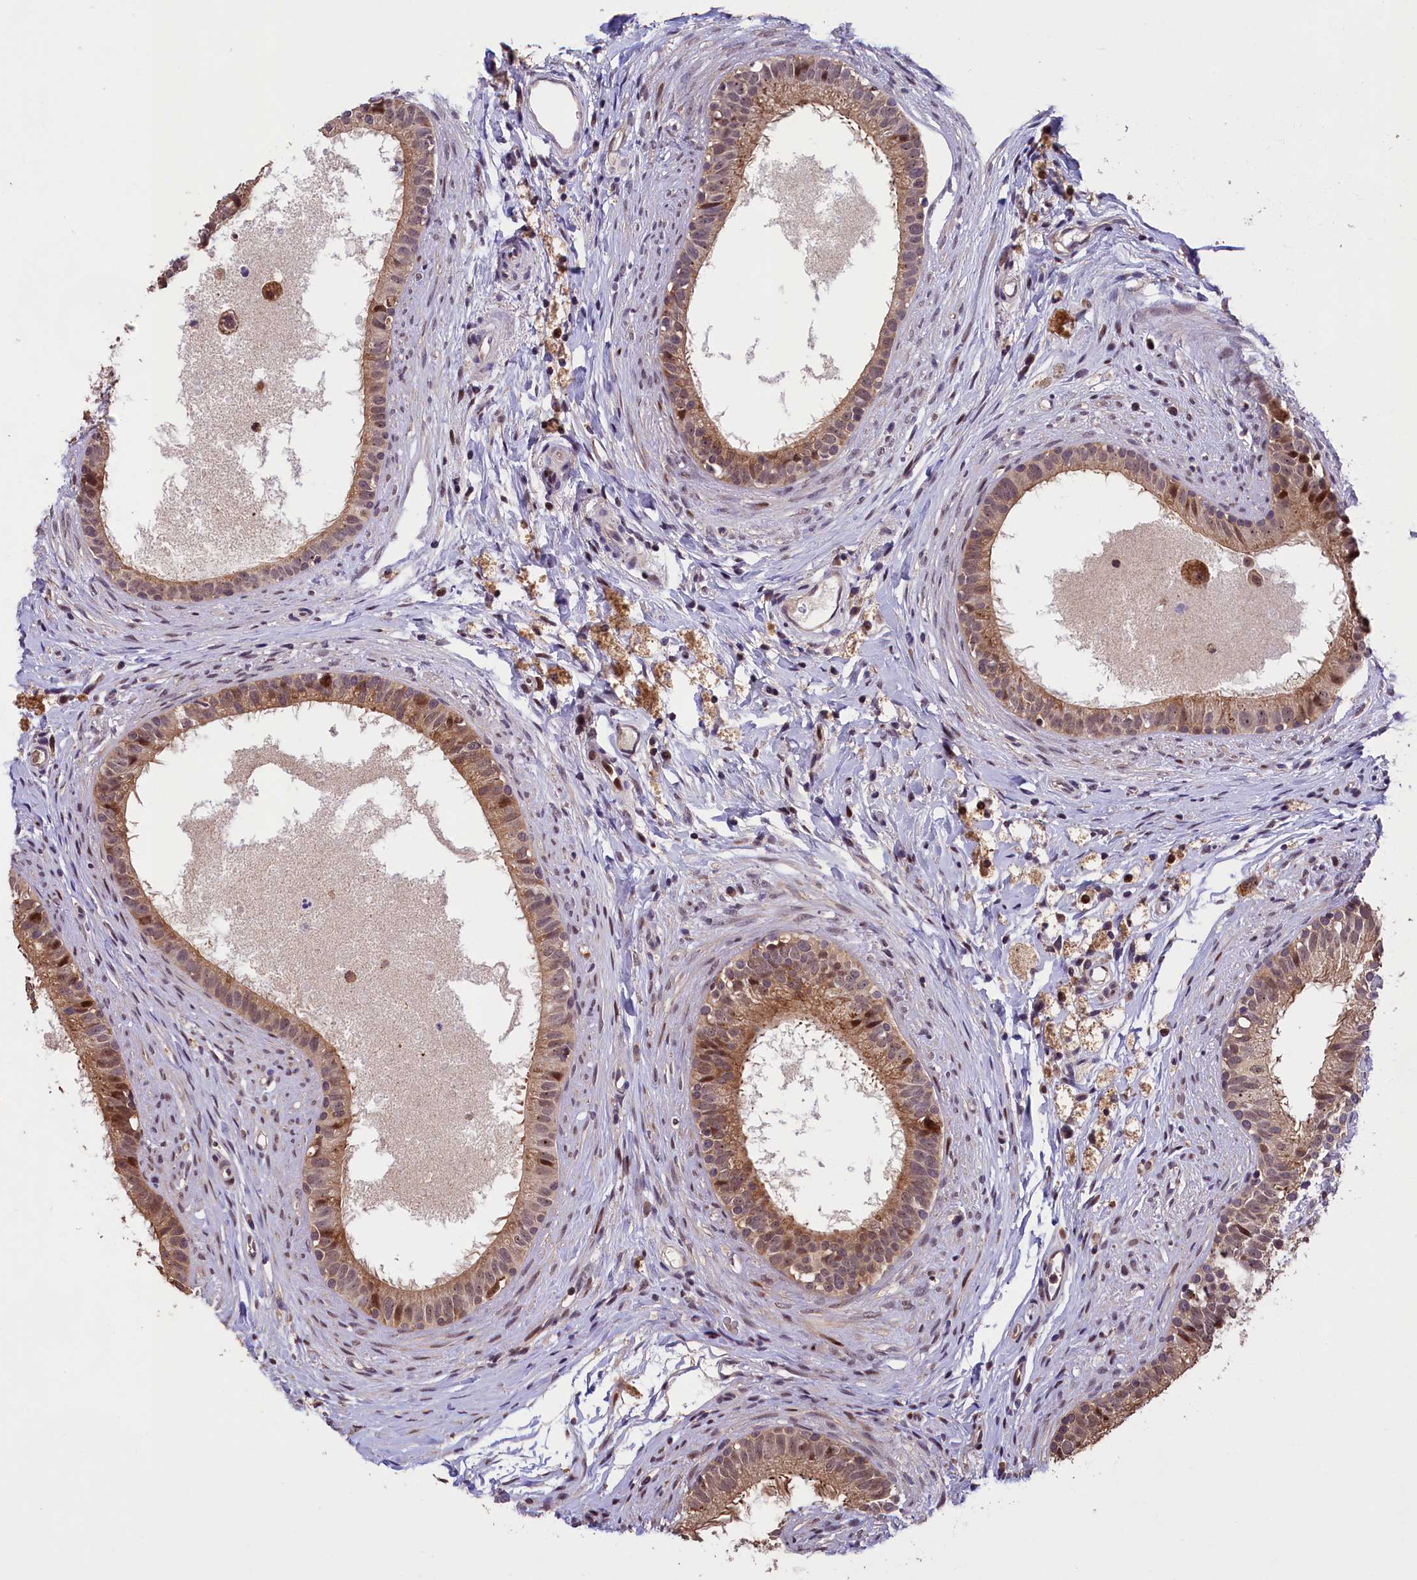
{"staining": {"intensity": "moderate", "quantity": "25%-75%", "location": "cytoplasmic/membranous,nuclear"}, "tissue": "epididymis", "cell_type": "Glandular cells", "image_type": "normal", "snomed": [{"axis": "morphology", "description": "Normal tissue, NOS"}, {"axis": "topography", "description": "Epididymis"}], "caption": "This micrograph reveals IHC staining of unremarkable human epididymis, with medium moderate cytoplasmic/membranous,nuclear expression in approximately 25%-75% of glandular cells.", "gene": "PHAF1", "patient": {"sex": "male", "age": 80}}